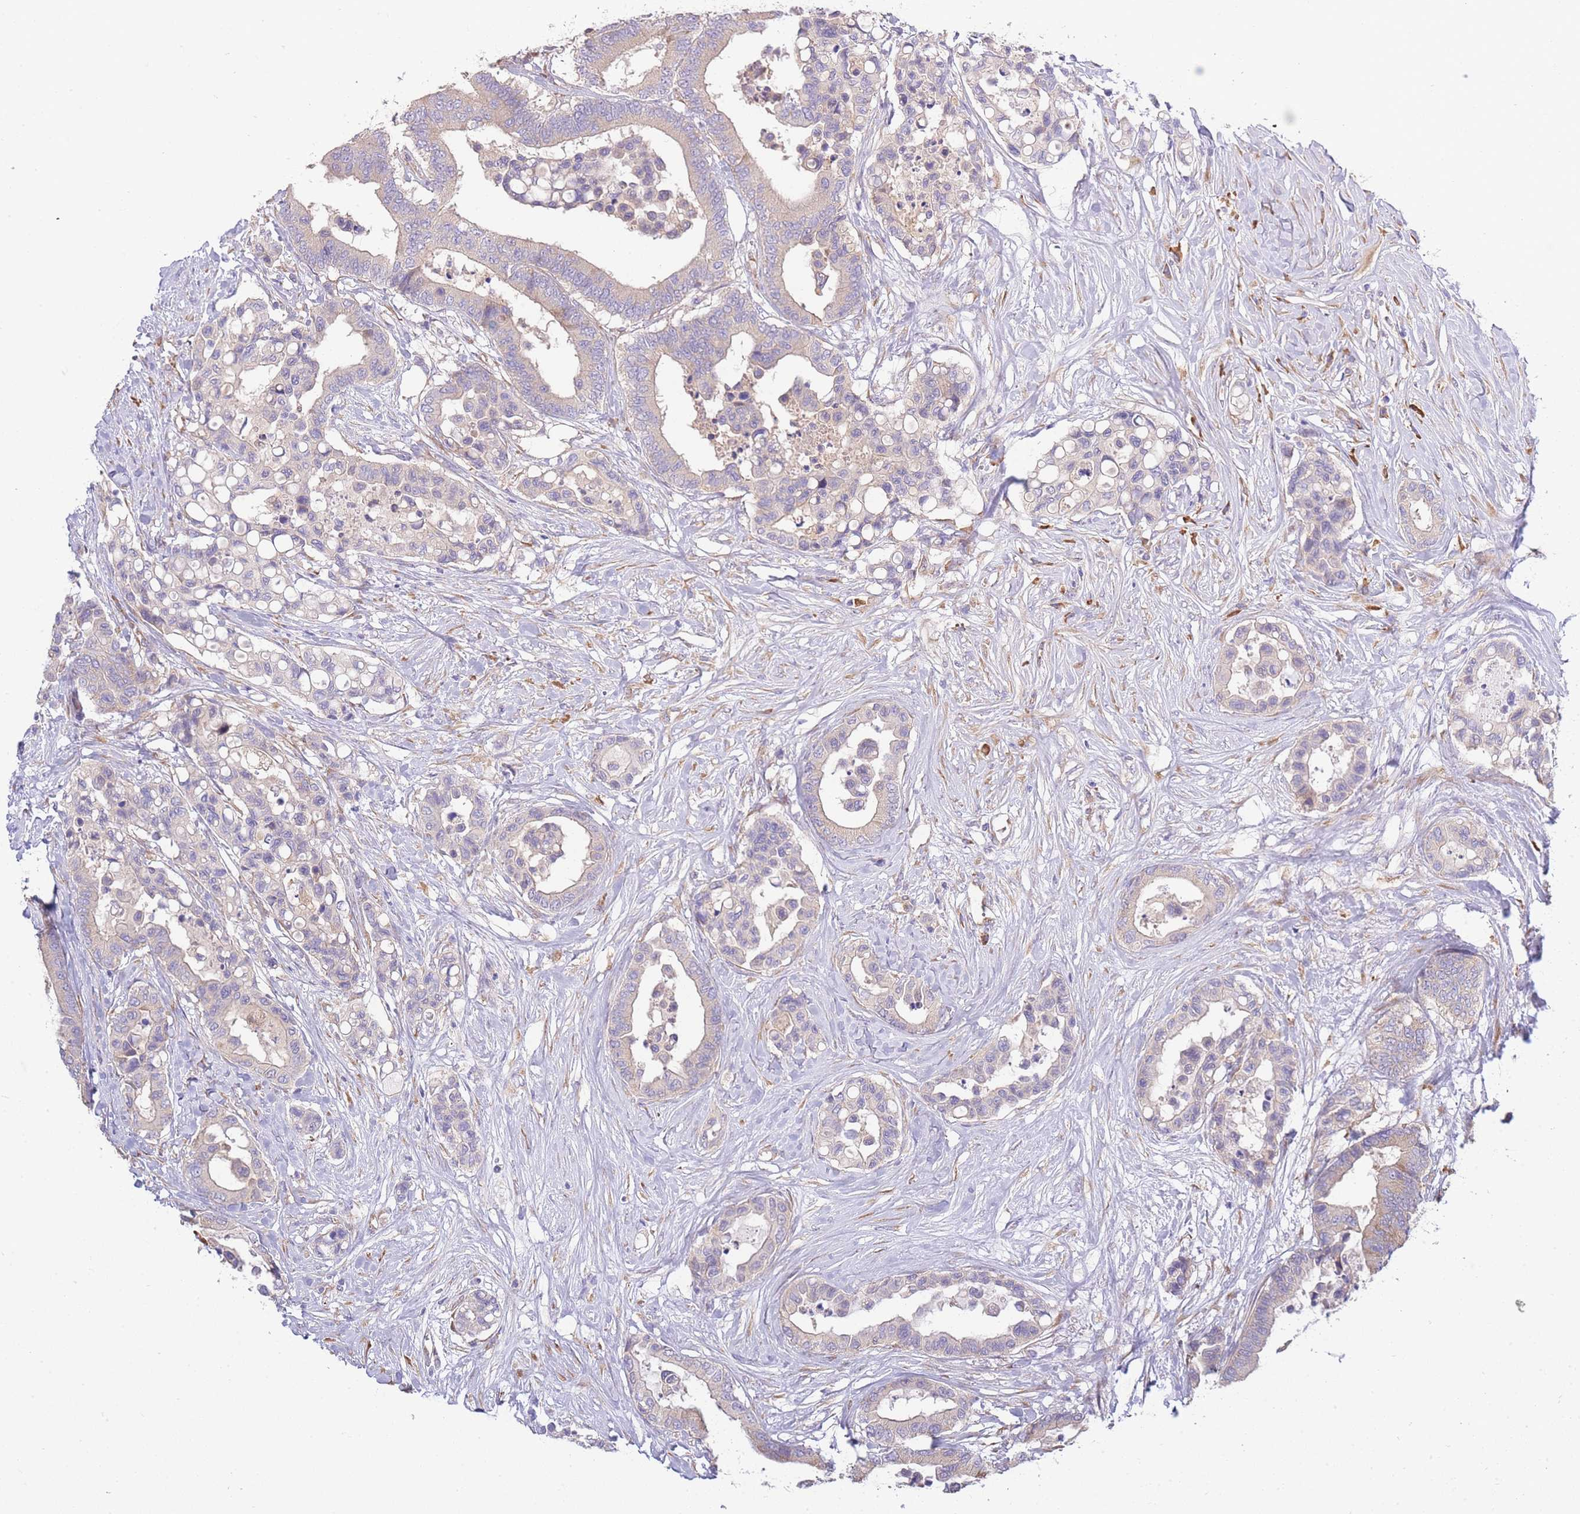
{"staining": {"intensity": "negative", "quantity": "none", "location": "none"}, "tissue": "colorectal cancer", "cell_type": "Tumor cells", "image_type": "cancer", "snomed": [{"axis": "morphology", "description": "Normal tissue, NOS"}, {"axis": "morphology", "description": "Adenocarcinoma, NOS"}, {"axis": "topography", "description": "Colon"}], "caption": "There is no significant positivity in tumor cells of colorectal cancer.", "gene": "BEX1", "patient": {"sex": "male", "age": 82}}